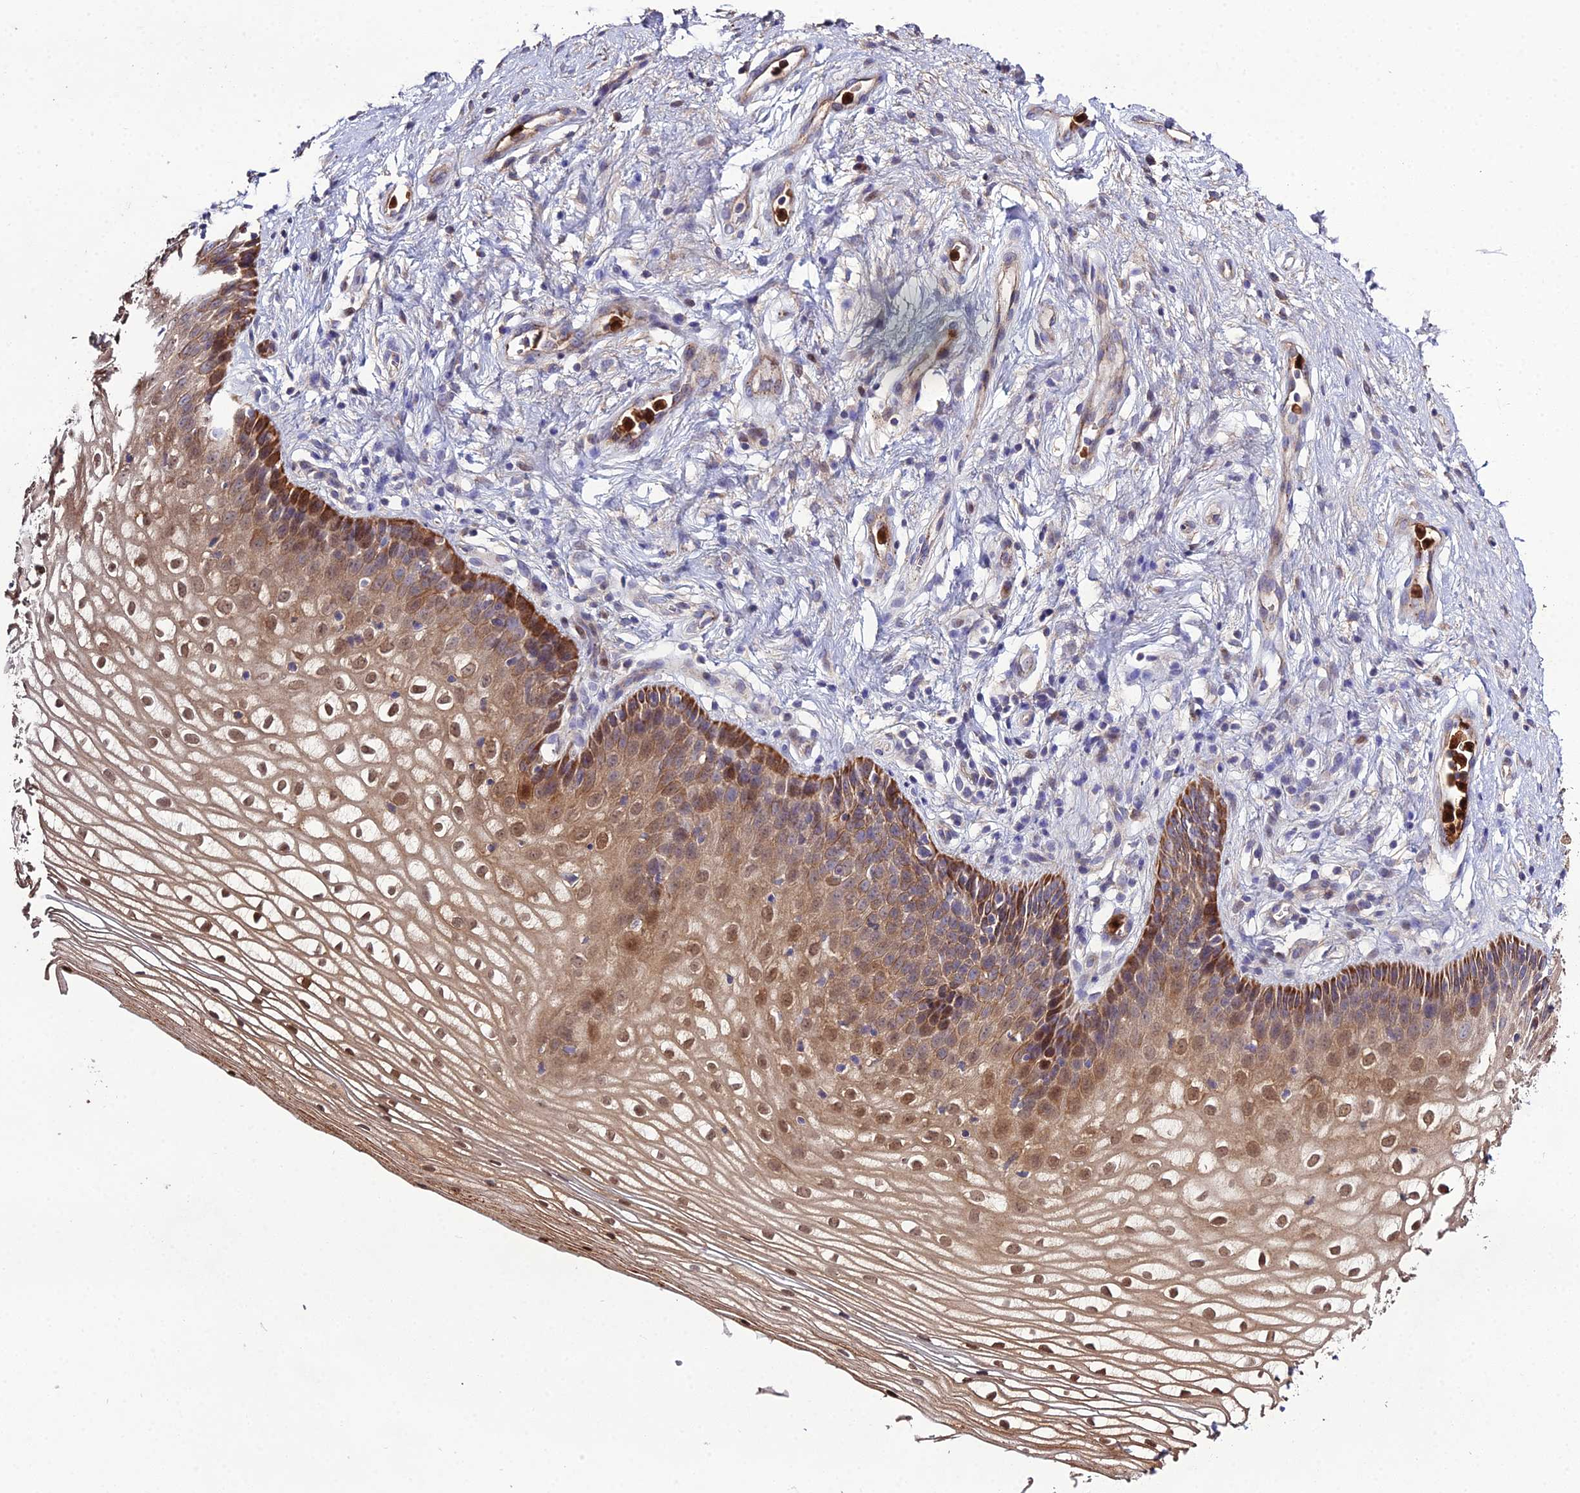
{"staining": {"intensity": "strong", "quantity": "25%-75%", "location": "cytoplasmic/membranous,nuclear"}, "tissue": "vagina", "cell_type": "Squamous epithelial cells", "image_type": "normal", "snomed": [{"axis": "morphology", "description": "Normal tissue, NOS"}, {"axis": "topography", "description": "Vagina"}], "caption": "The histopathology image reveals a brown stain indicating the presence of a protein in the cytoplasmic/membranous,nuclear of squamous epithelial cells in vagina.", "gene": "EID2", "patient": {"sex": "female", "age": 34}}